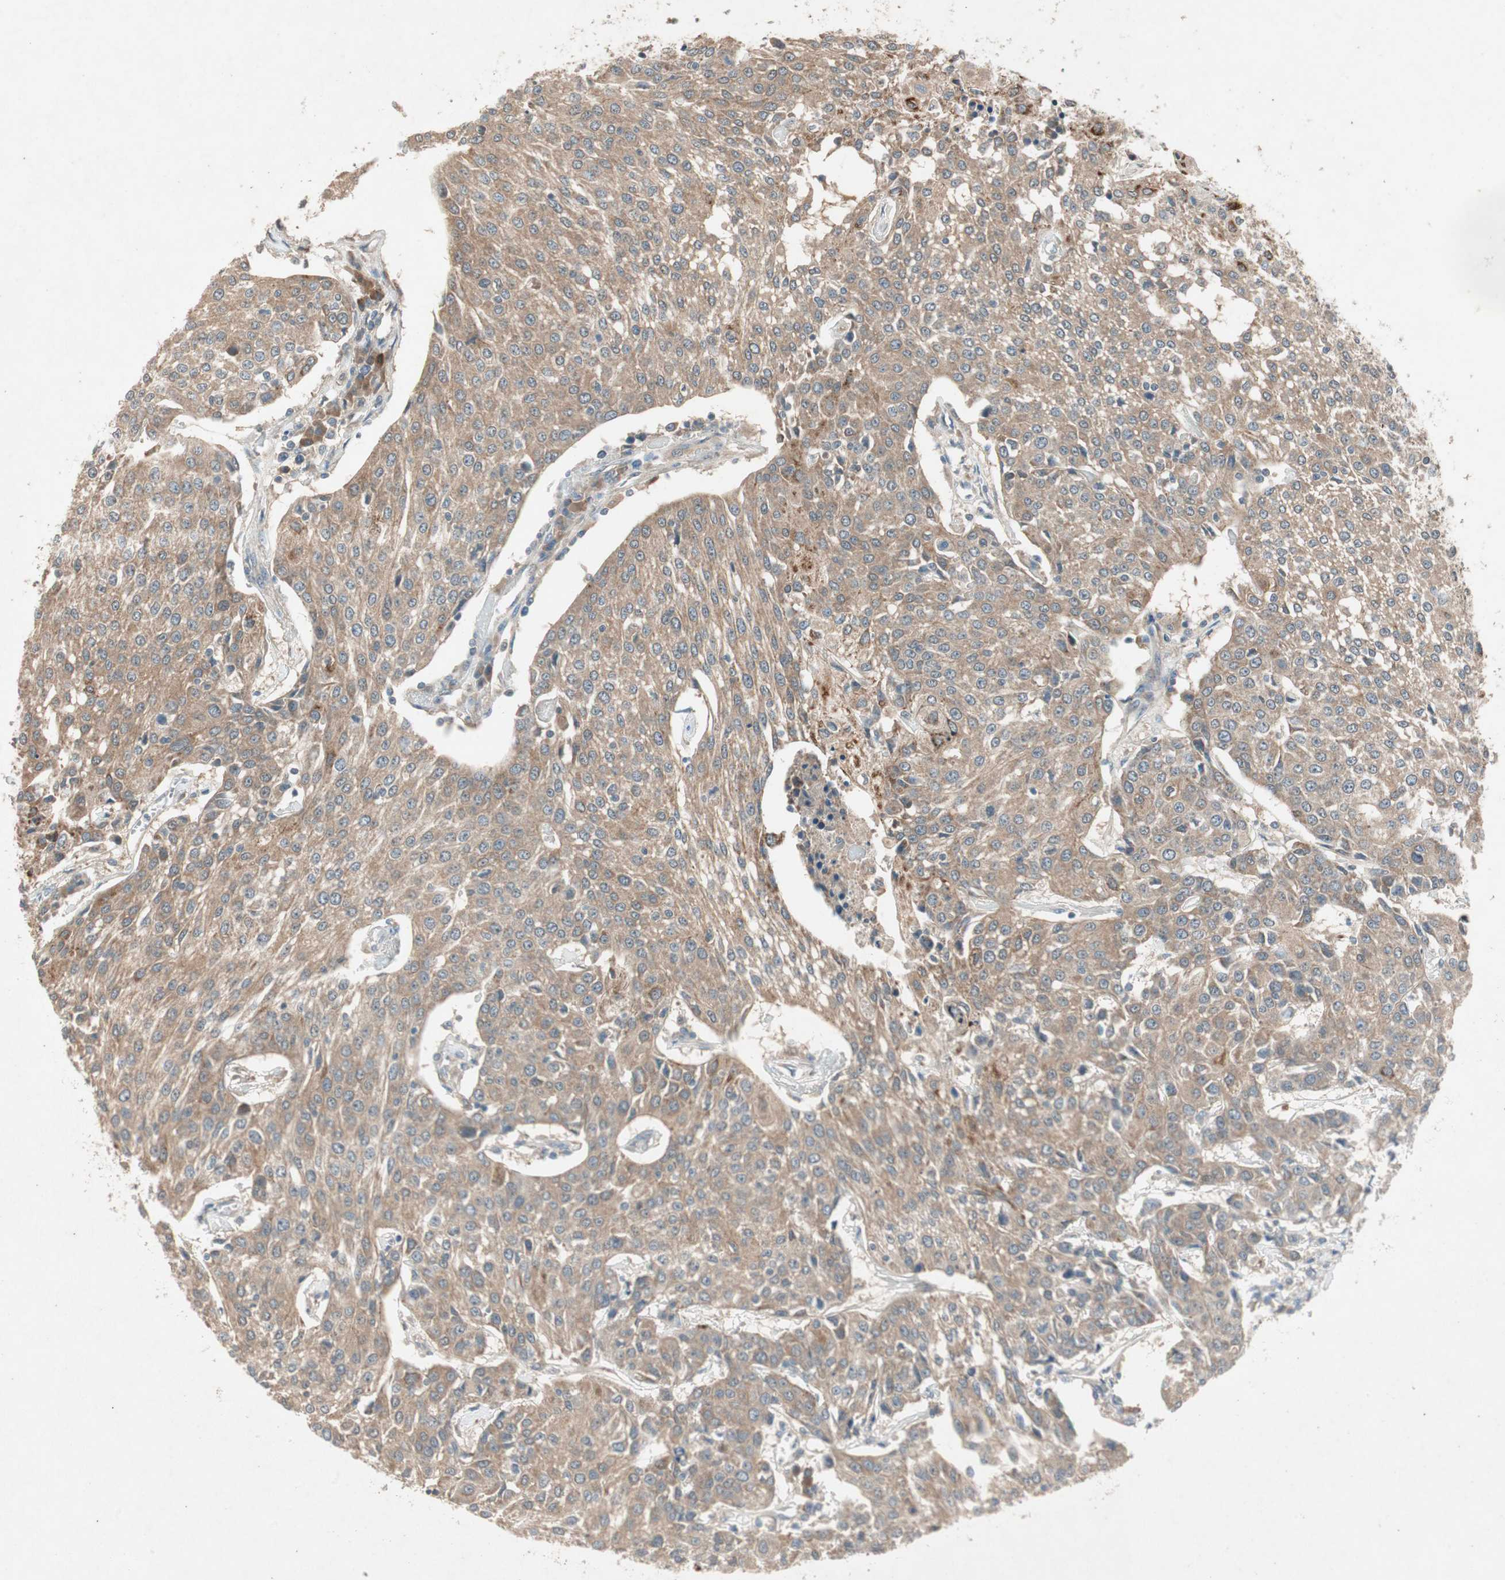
{"staining": {"intensity": "moderate", "quantity": ">75%", "location": "cytoplasmic/membranous"}, "tissue": "urothelial cancer", "cell_type": "Tumor cells", "image_type": "cancer", "snomed": [{"axis": "morphology", "description": "Urothelial carcinoma, High grade"}, {"axis": "topography", "description": "Urinary bladder"}], "caption": "Immunohistochemical staining of urothelial cancer exhibits medium levels of moderate cytoplasmic/membranous staining in approximately >75% of tumor cells.", "gene": "NCLN", "patient": {"sex": "female", "age": 85}}